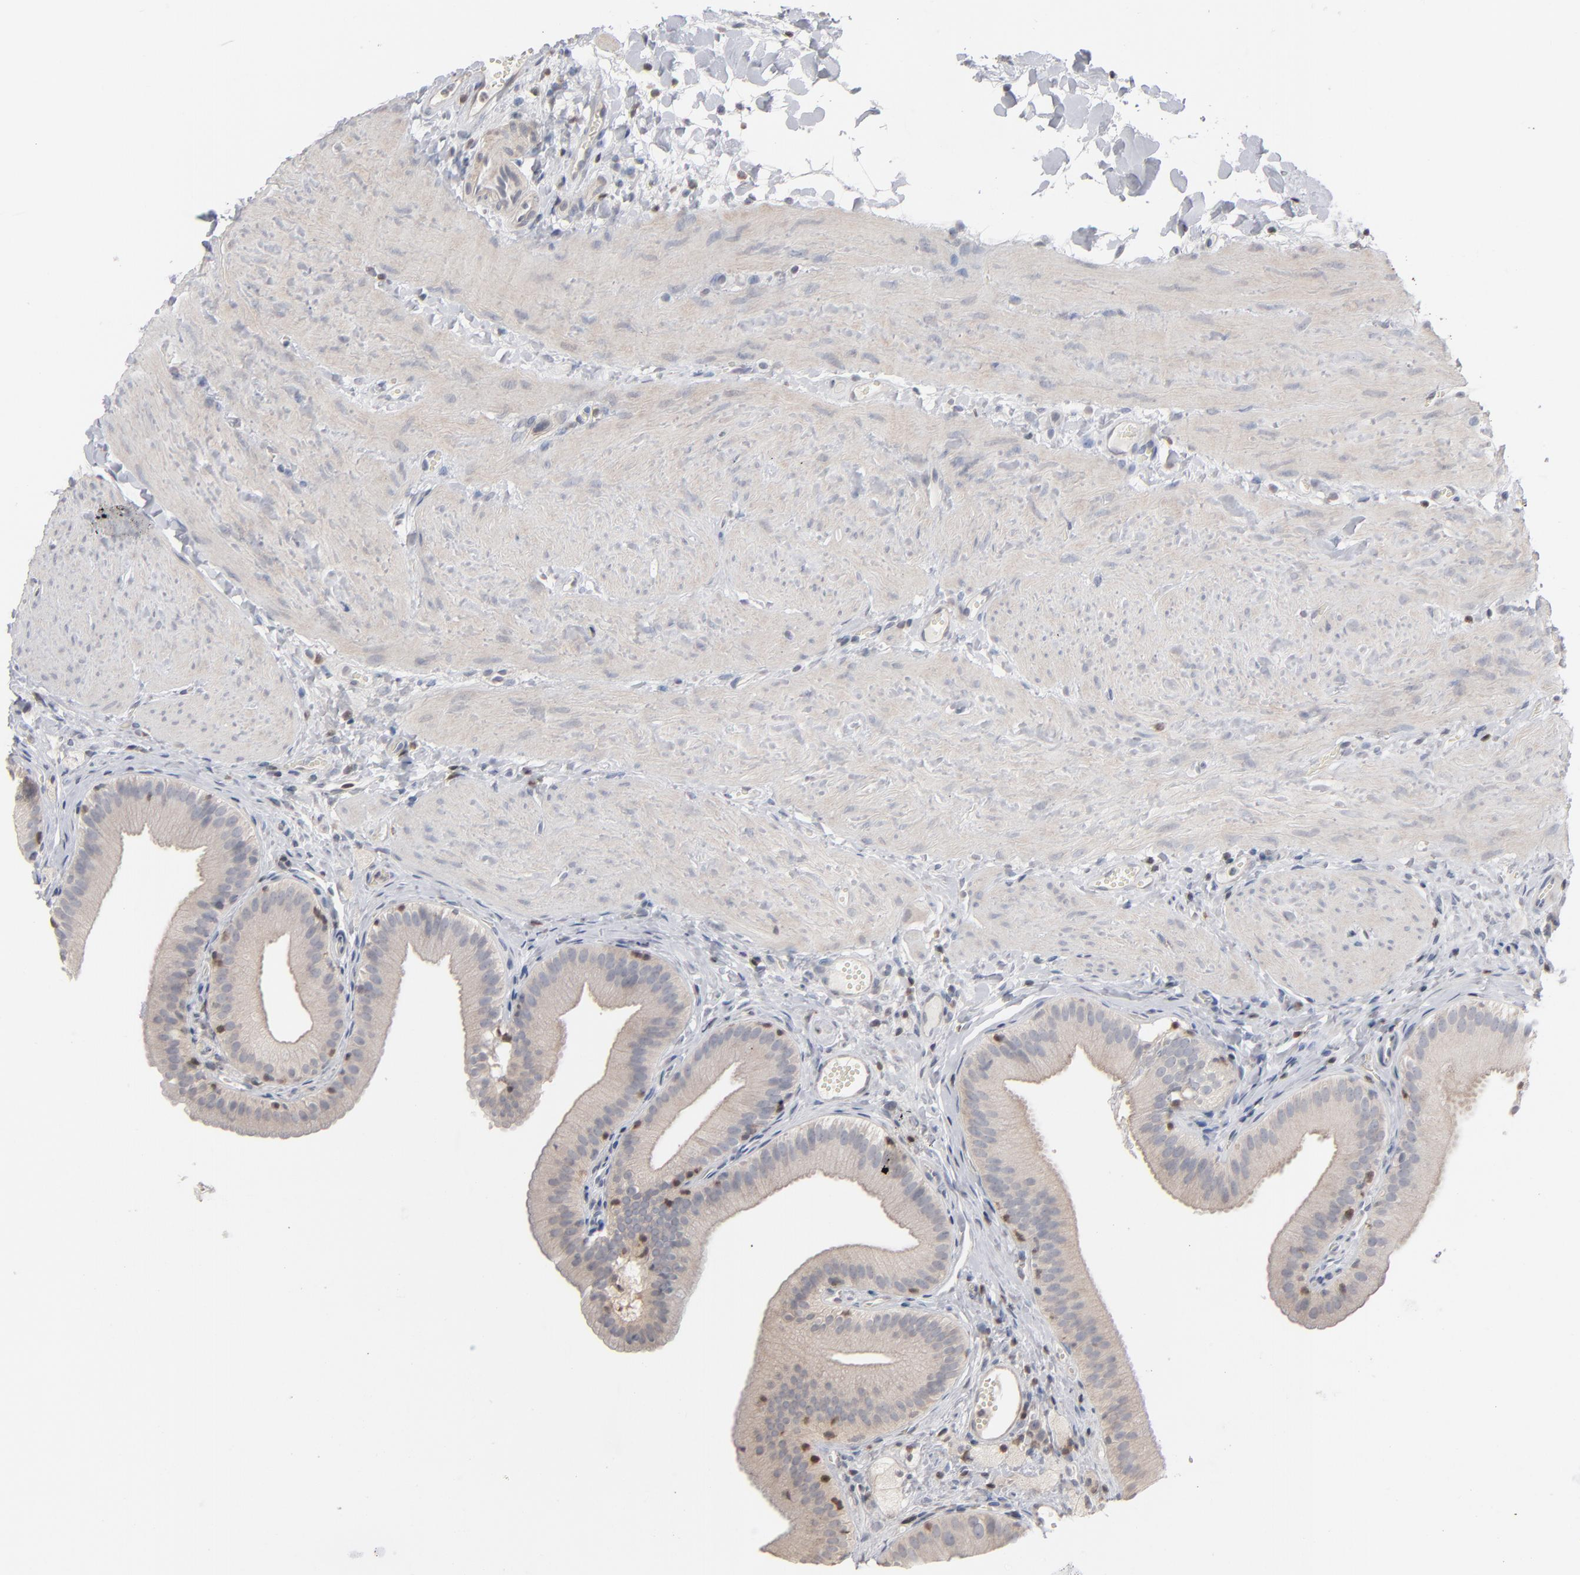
{"staining": {"intensity": "weak", "quantity": ">75%", "location": "cytoplasmic/membranous"}, "tissue": "gallbladder", "cell_type": "Glandular cells", "image_type": "normal", "snomed": [{"axis": "morphology", "description": "Normal tissue, NOS"}, {"axis": "topography", "description": "Gallbladder"}], "caption": "Gallbladder stained with a protein marker demonstrates weak staining in glandular cells.", "gene": "STAT4", "patient": {"sex": "female", "age": 24}}